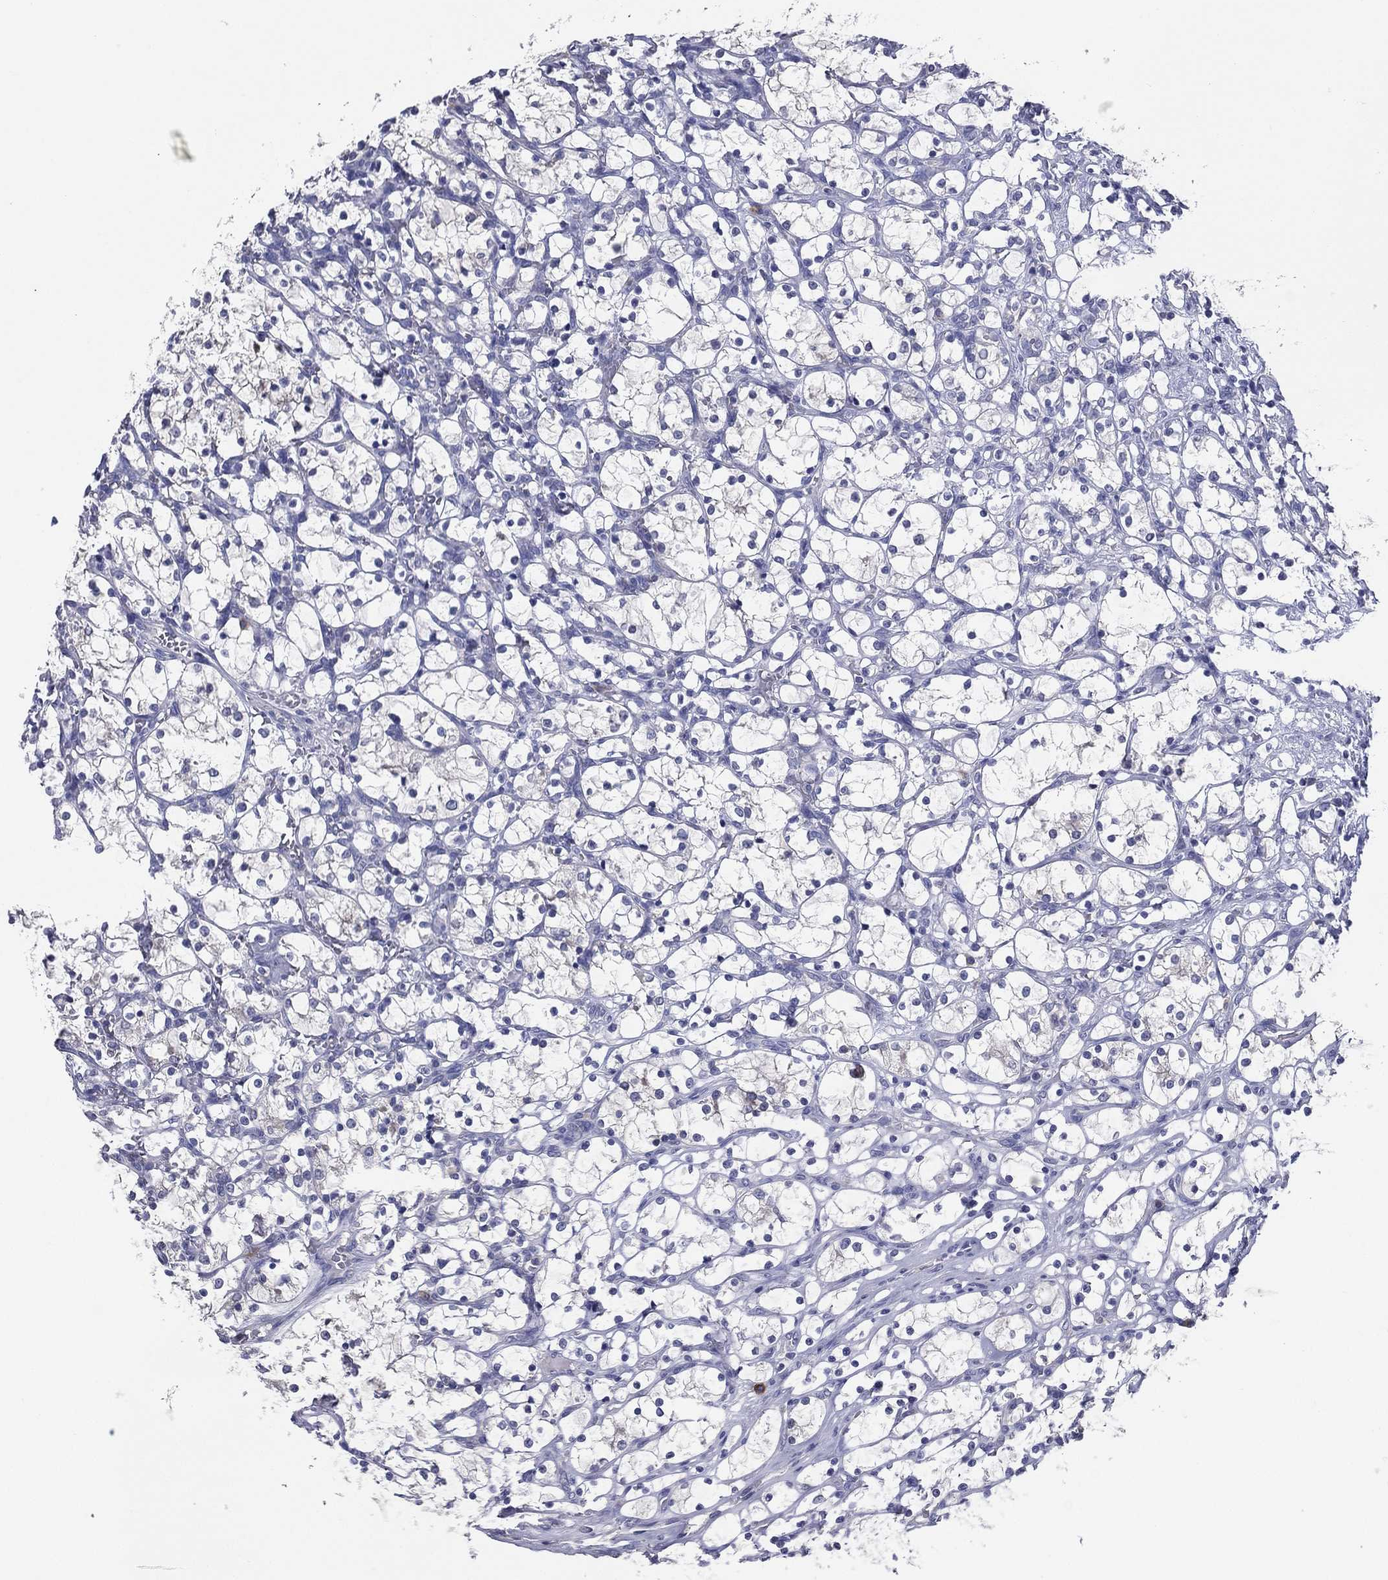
{"staining": {"intensity": "negative", "quantity": "none", "location": "none"}, "tissue": "renal cancer", "cell_type": "Tumor cells", "image_type": "cancer", "snomed": [{"axis": "morphology", "description": "Adenocarcinoma, NOS"}, {"axis": "topography", "description": "Kidney"}], "caption": "Photomicrograph shows no protein staining in tumor cells of adenocarcinoma (renal) tissue.", "gene": "TFAP2A", "patient": {"sex": "female", "age": 69}}